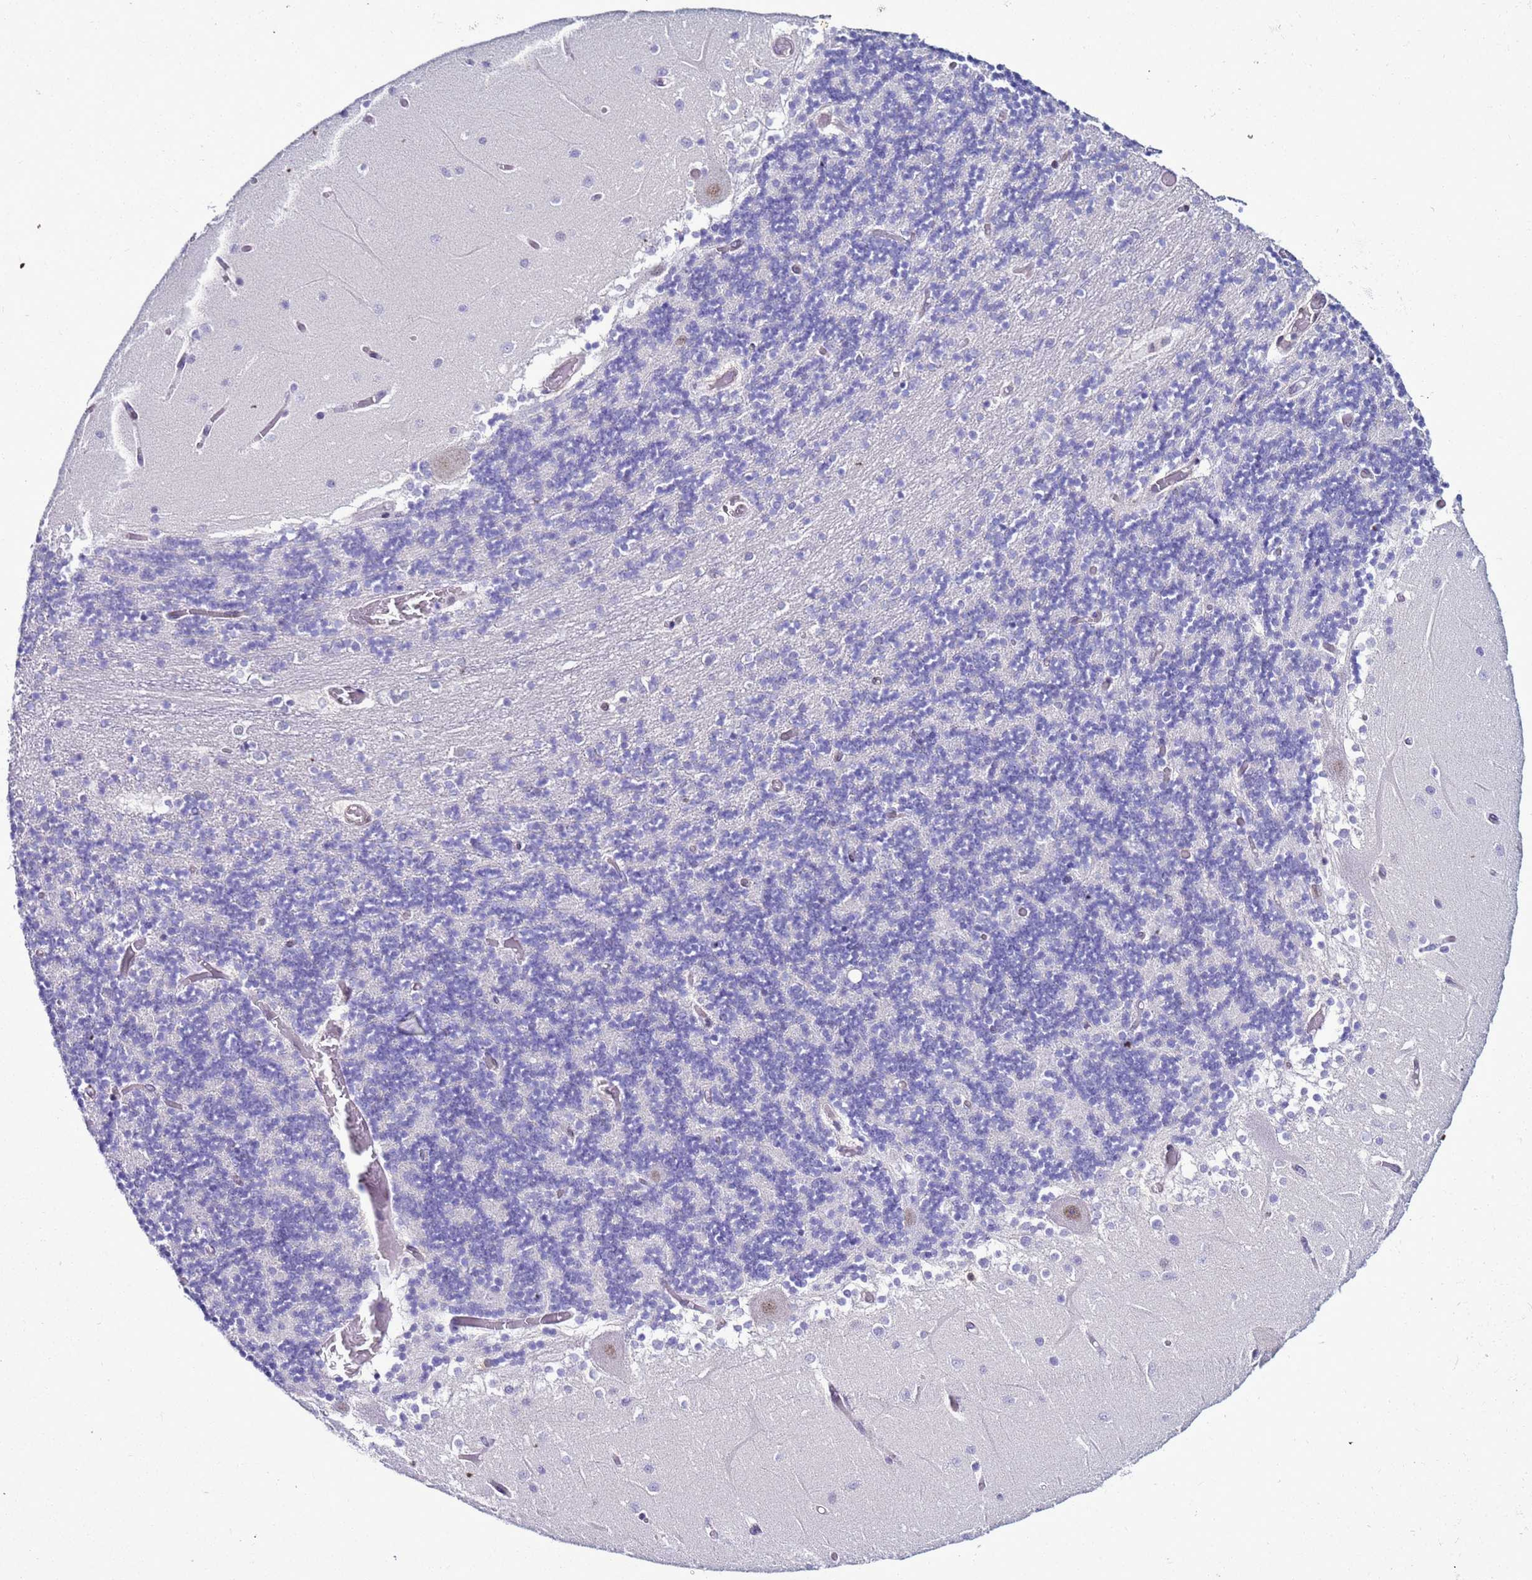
{"staining": {"intensity": "negative", "quantity": "none", "location": "none"}, "tissue": "cerebellum", "cell_type": "Cells in granular layer", "image_type": "normal", "snomed": [{"axis": "morphology", "description": "Normal tissue, NOS"}, {"axis": "topography", "description": "Cerebellum"}], "caption": "This is a photomicrograph of IHC staining of benign cerebellum, which shows no staining in cells in granular layer. (Immunohistochemistry (ihc), brightfield microscopy, high magnification).", "gene": "LRRC10B", "patient": {"sex": "female", "age": 28}}